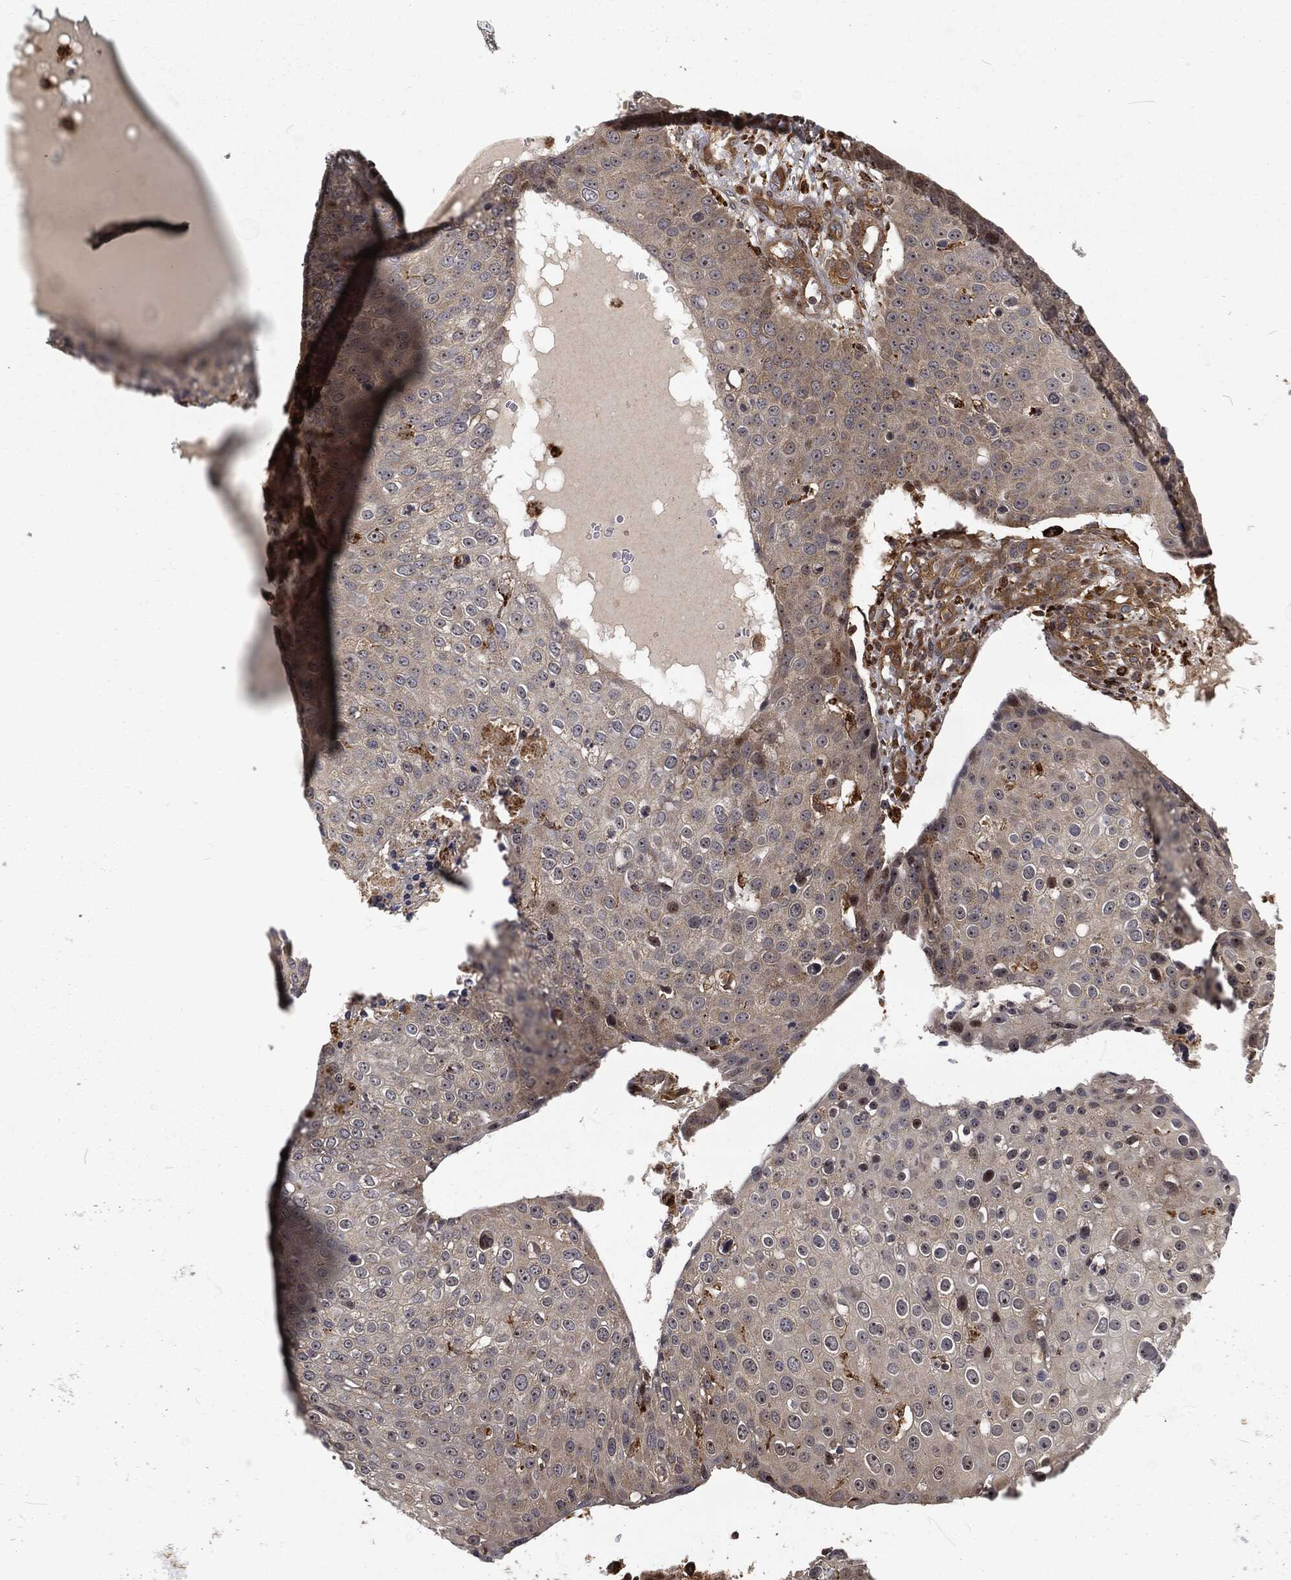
{"staining": {"intensity": "negative", "quantity": "none", "location": "none"}, "tissue": "skin cancer", "cell_type": "Tumor cells", "image_type": "cancer", "snomed": [{"axis": "morphology", "description": "Squamous cell carcinoma, NOS"}, {"axis": "topography", "description": "Skin"}], "caption": "Skin squamous cell carcinoma was stained to show a protein in brown. There is no significant staining in tumor cells.", "gene": "RFTN1", "patient": {"sex": "male", "age": 71}}